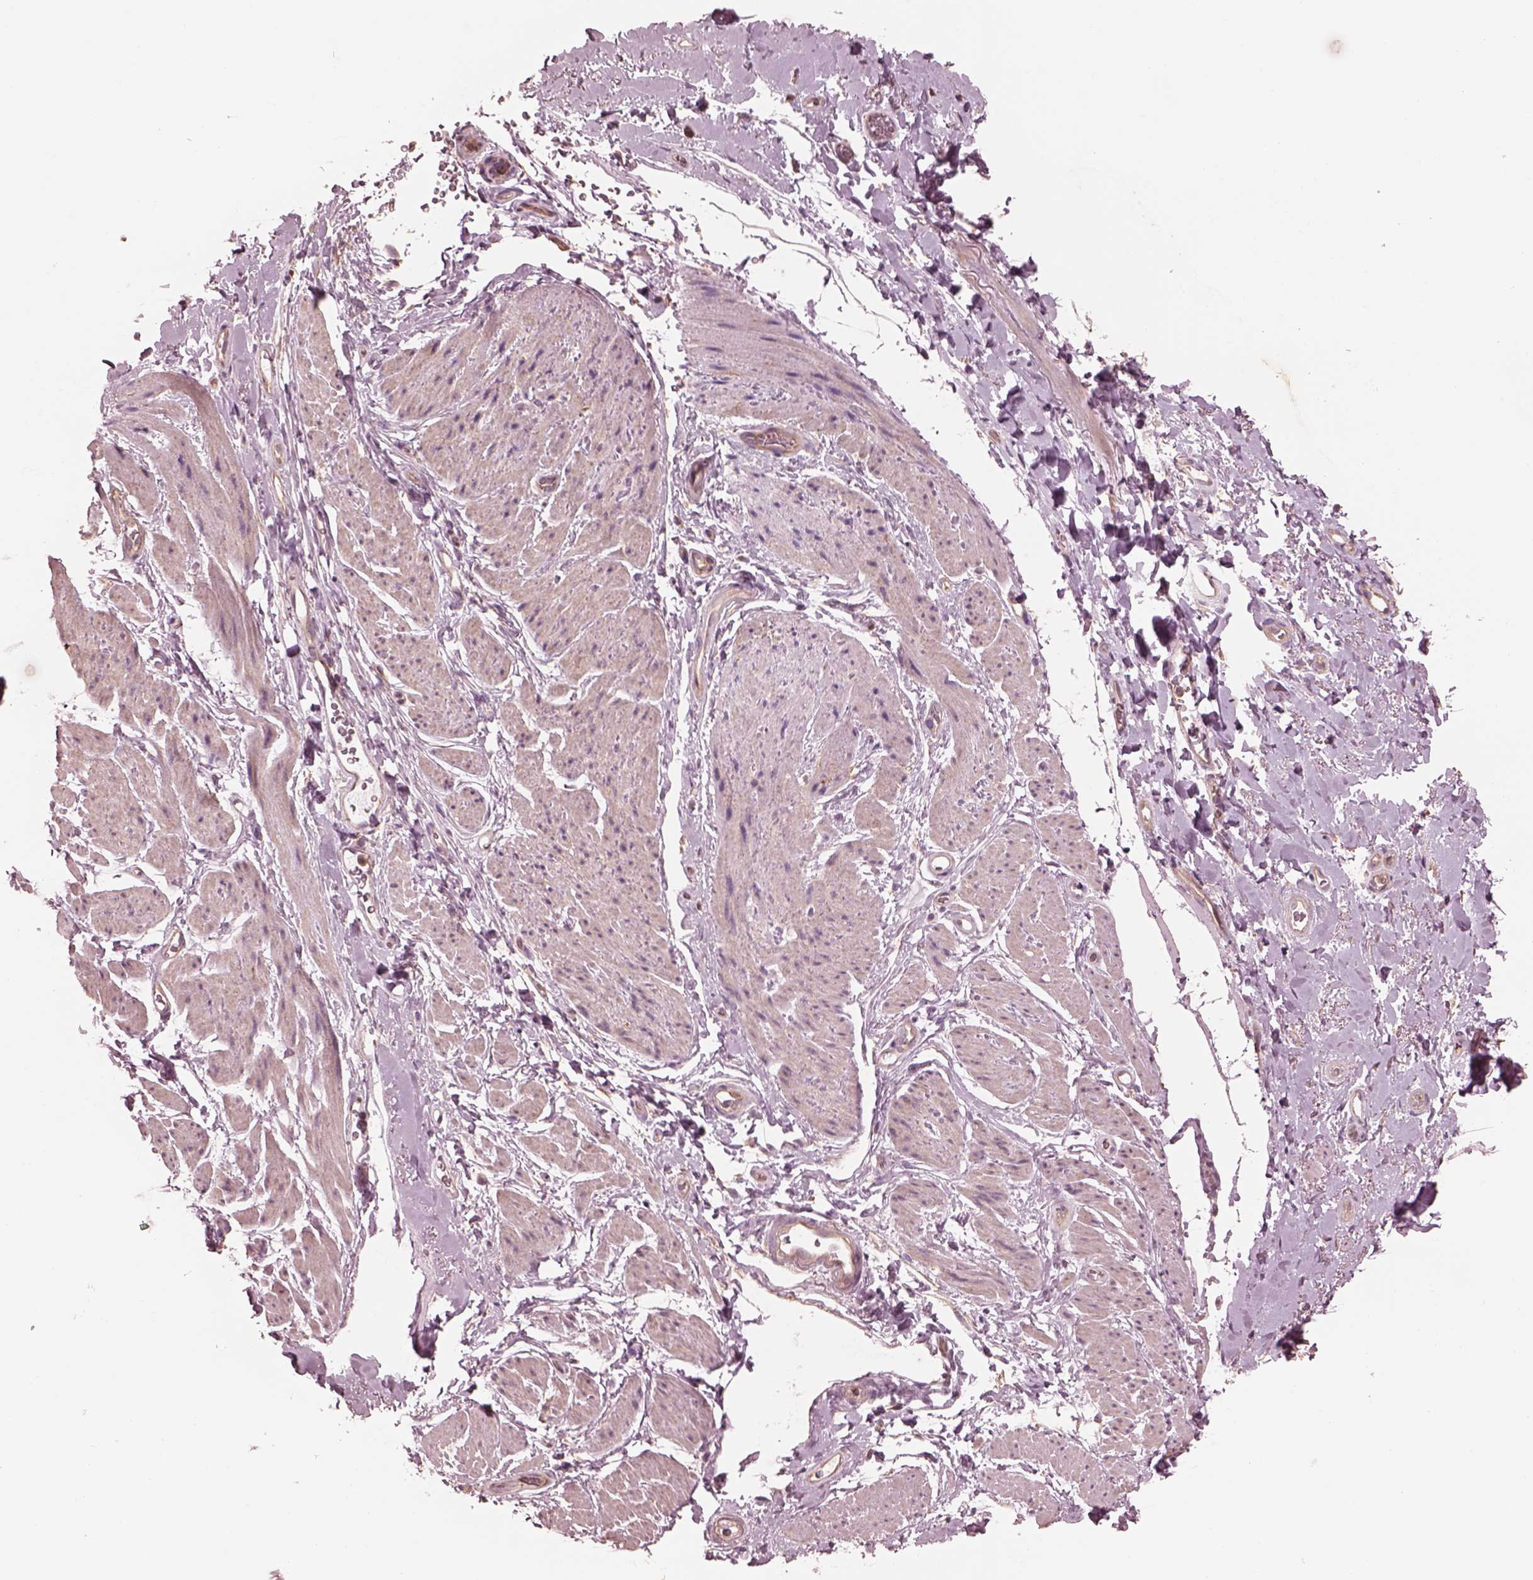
{"staining": {"intensity": "weak", "quantity": ">75%", "location": "cytoplasmic/membranous"}, "tissue": "adipose tissue", "cell_type": "Adipocytes", "image_type": "normal", "snomed": [{"axis": "morphology", "description": "Normal tissue, NOS"}, {"axis": "topography", "description": "Anal"}, {"axis": "topography", "description": "Peripheral nerve tissue"}], "caption": "Normal adipose tissue reveals weak cytoplasmic/membranous staining in about >75% of adipocytes The protein is stained brown, and the nuclei are stained in blue (DAB (3,3'-diaminobenzidine) IHC with brightfield microscopy, high magnification)..", "gene": "STK33", "patient": {"sex": "male", "age": 53}}